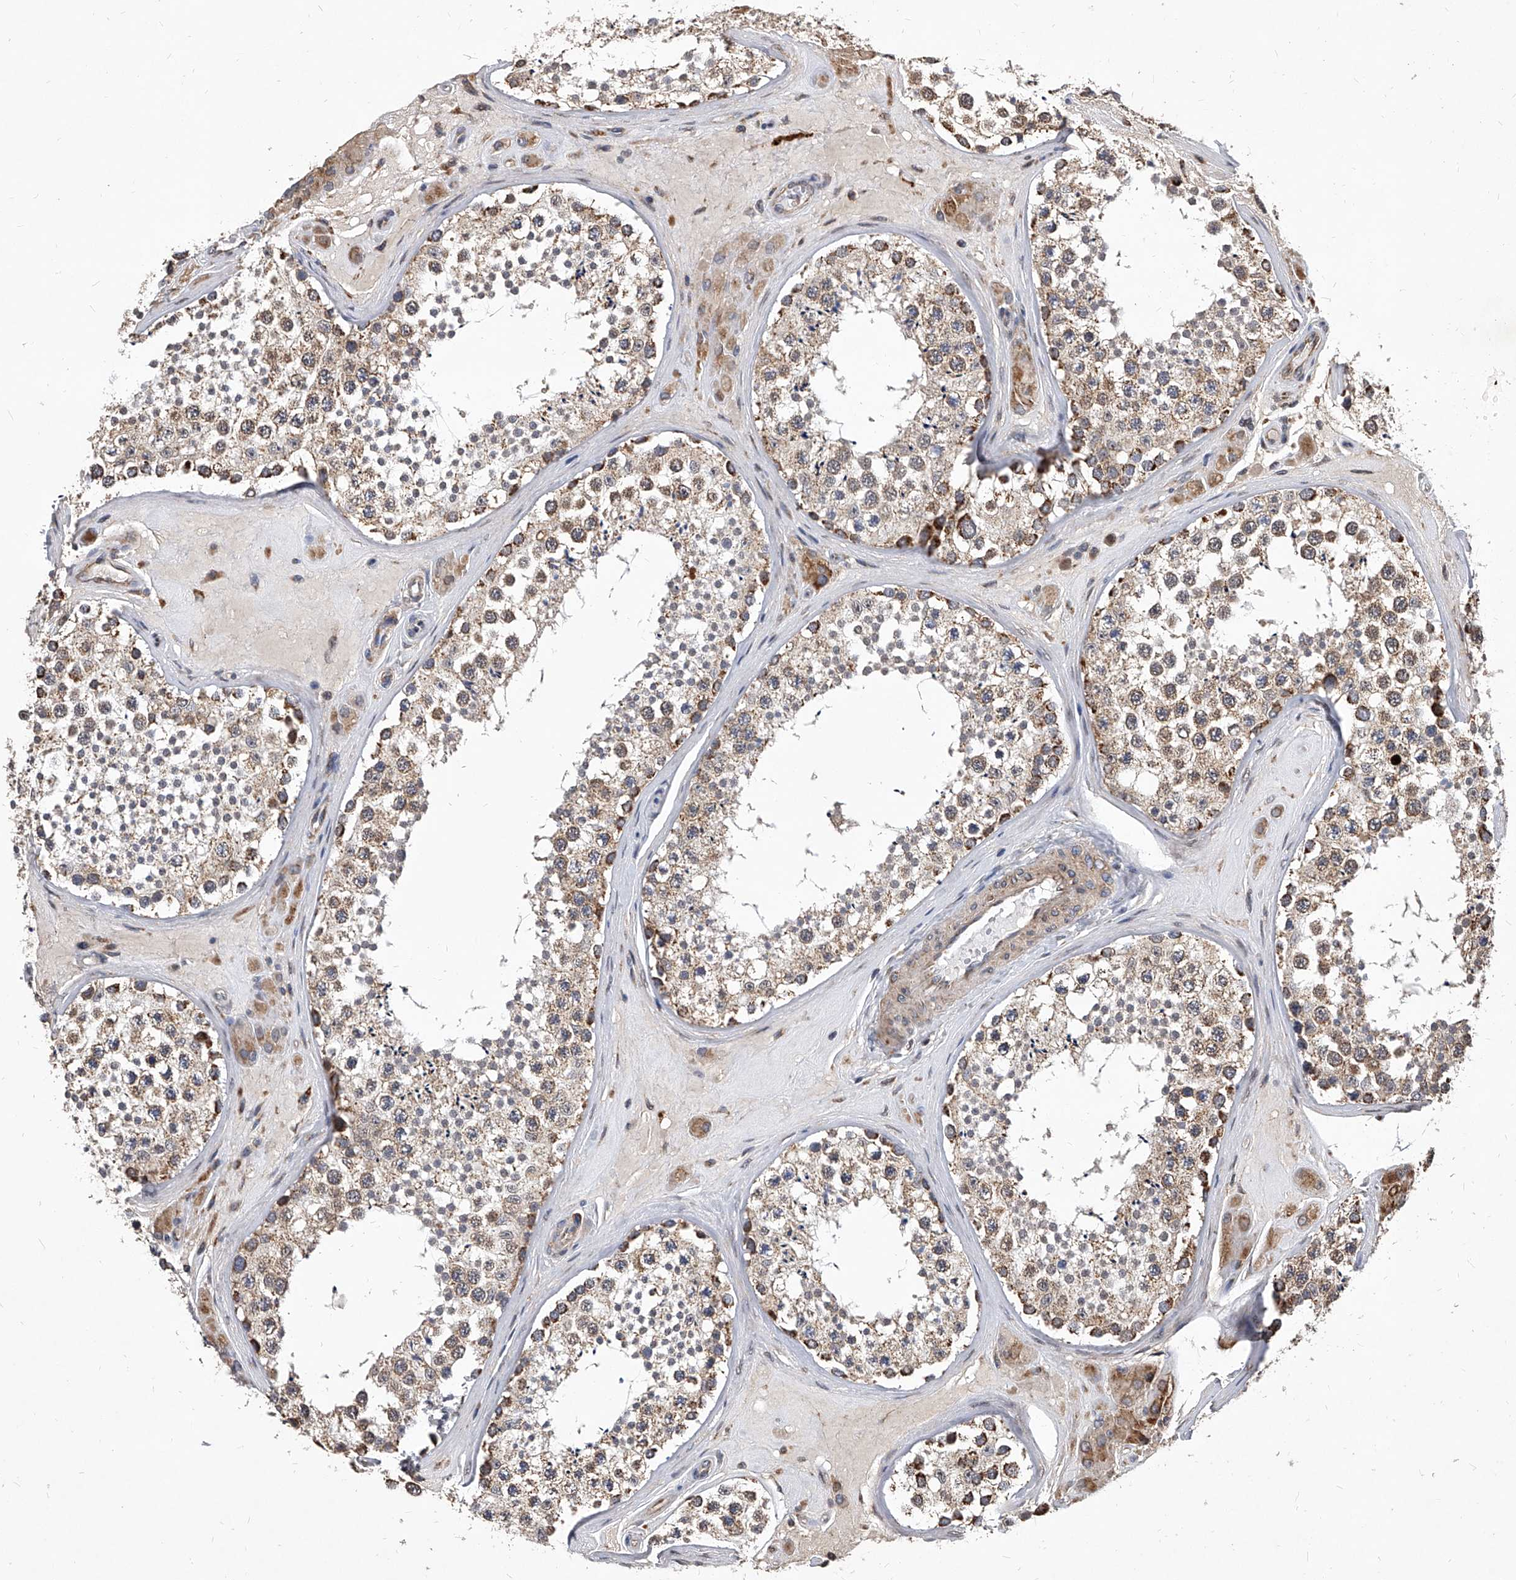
{"staining": {"intensity": "moderate", "quantity": ">75%", "location": "cytoplasmic/membranous"}, "tissue": "testis", "cell_type": "Cells in seminiferous ducts", "image_type": "normal", "snomed": [{"axis": "morphology", "description": "Normal tissue, NOS"}, {"axis": "topography", "description": "Testis"}], "caption": "IHC staining of benign testis, which displays medium levels of moderate cytoplasmic/membranous expression in approximately >75% of cells in seminiferous ducts indicating moderate cytoplasmic/membranous protein staining. The staining was performed using DAB (3,3'-diaminobenzidine) (brown) for protein detection and nuclei were counterstained in hematoxylin (blue).", "gene": "SOBP", "patient": {"sex": "male", "age": 46}}